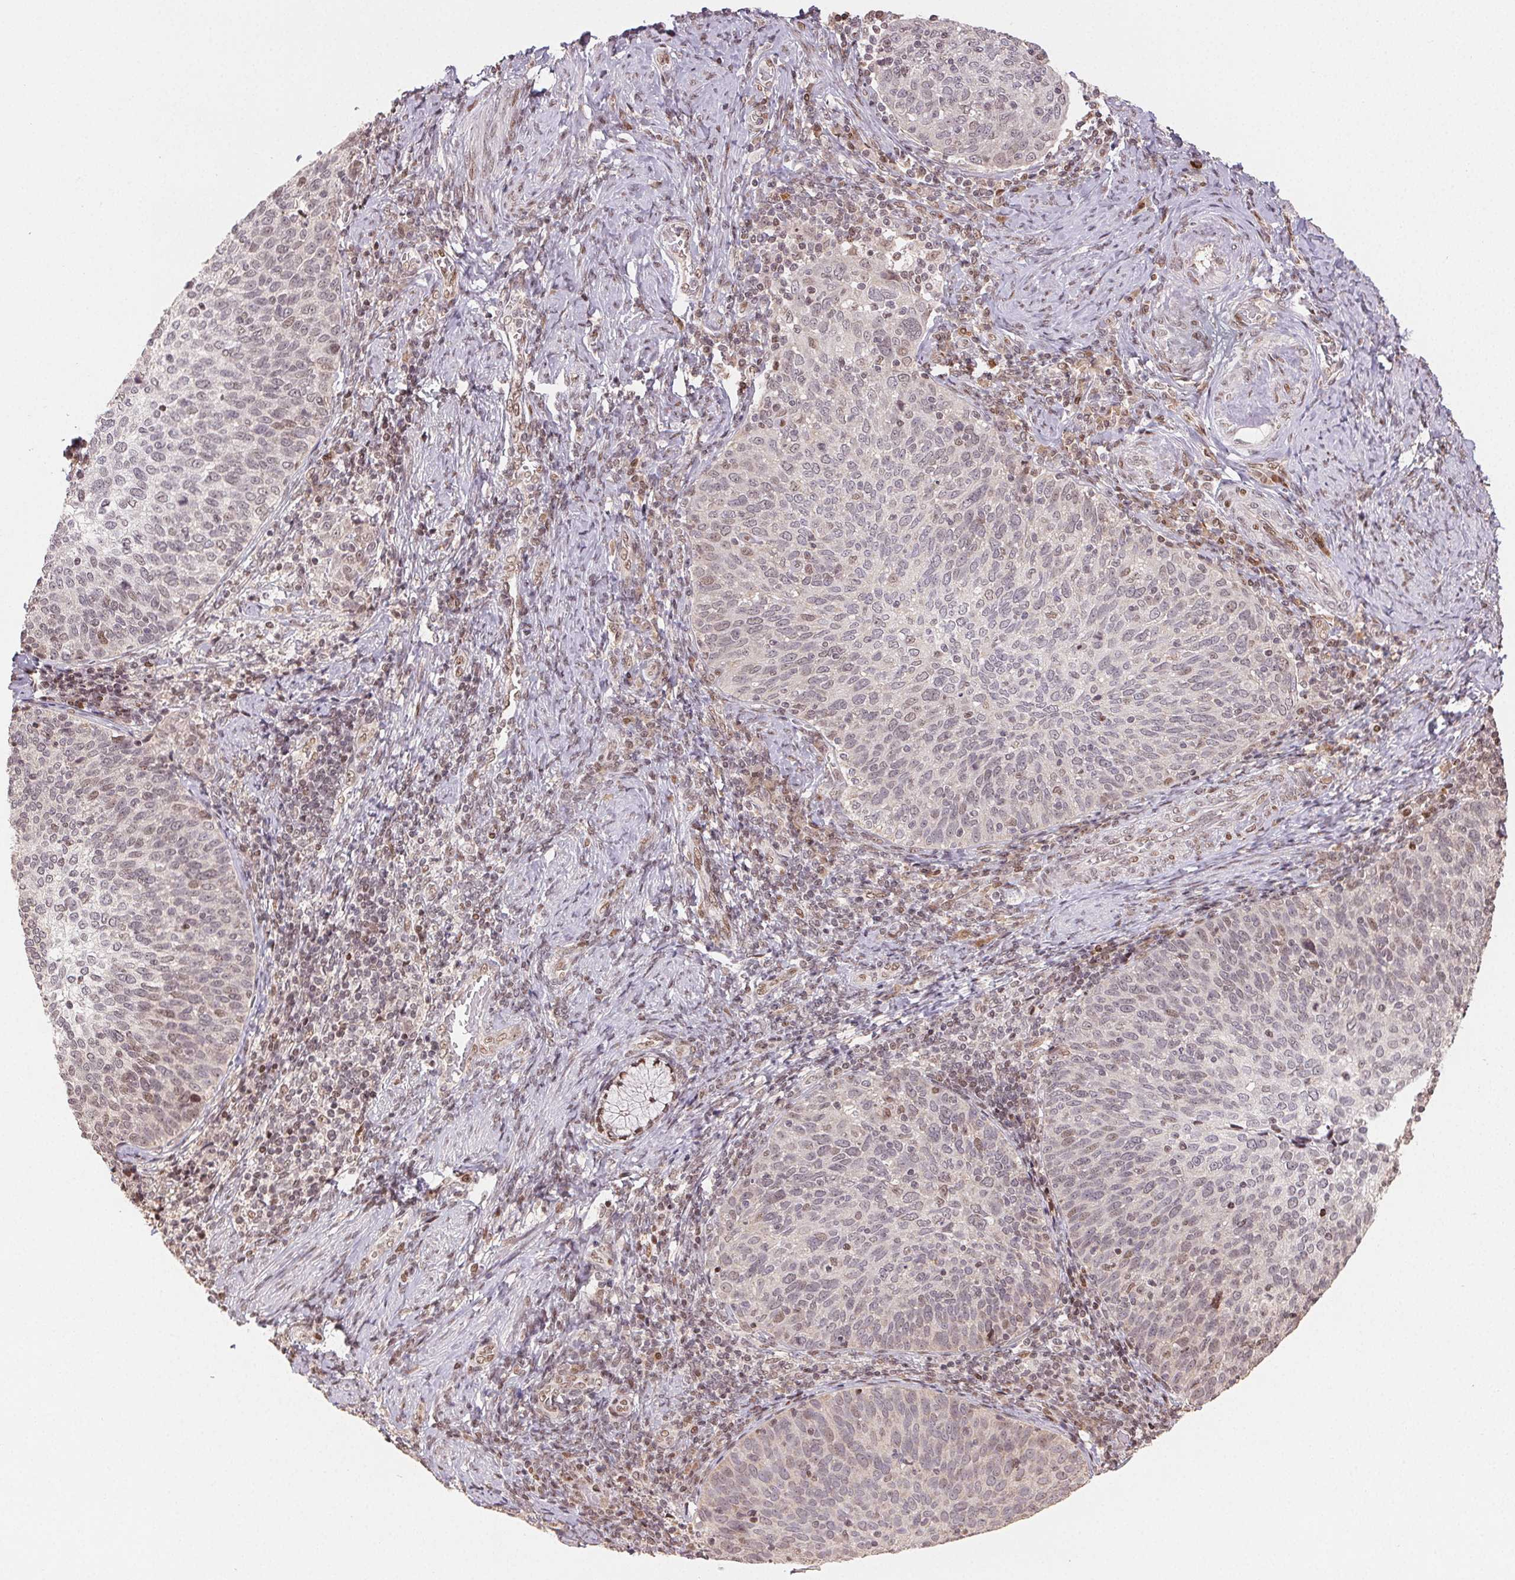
{"staining": {"intensity": "weak", "quantity": "<25%", "location": "nuclear"}, "tissue": "cervical cancer", "cell_type": "Tumor cells", "image_type": "cancer", "snomed": [{"axis": "morphology", "description": "Squamous cell carcinoma, NOS"}, {"axis": "topography", "description": "Cervix"}], "caption": "An IHC histopathology image of cervical squamous cell carcinoma is shown. There is no staining in tumor cells of cervical squamous cell carcinoma.", "gene": "MAPKAPK2", "patient": {"sex": "female", "age": 61}}